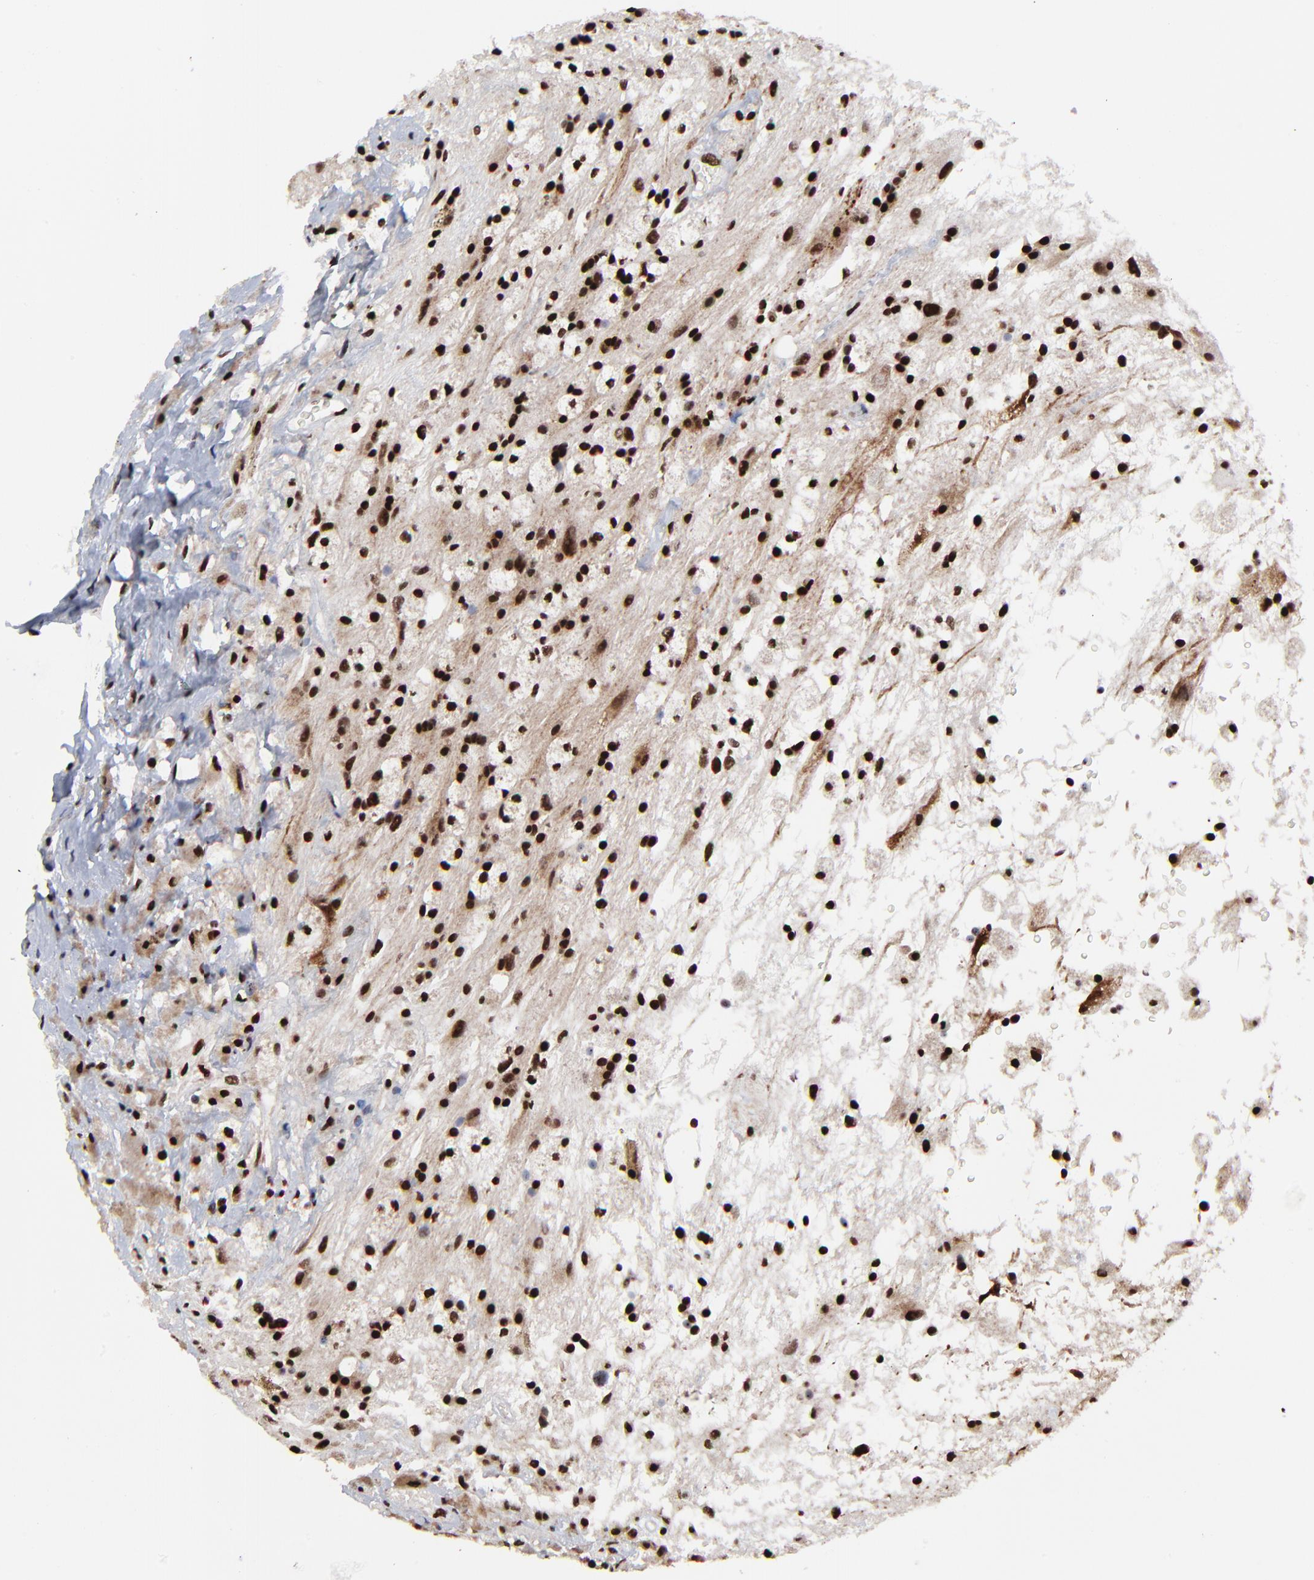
{"staining": {"intensity": "strong", "quantity": ">75%", "location": "nuclear"}, "tissue": "glioma", "cell_type": "Tumor cells", "image_type": "cancer", "snomed": [{"axis": "morphology", "description": "Glioma, malignant, High grade"}, {"axis": "topography", "description": "Brain"}], "caption": "Protein expression by immunohistochemistry exhibits strong nuclear expression in approximately >75% of tumor cells in glioma.", "gene": "RBM22", "patient": {"sex": "male", "age": 48}}